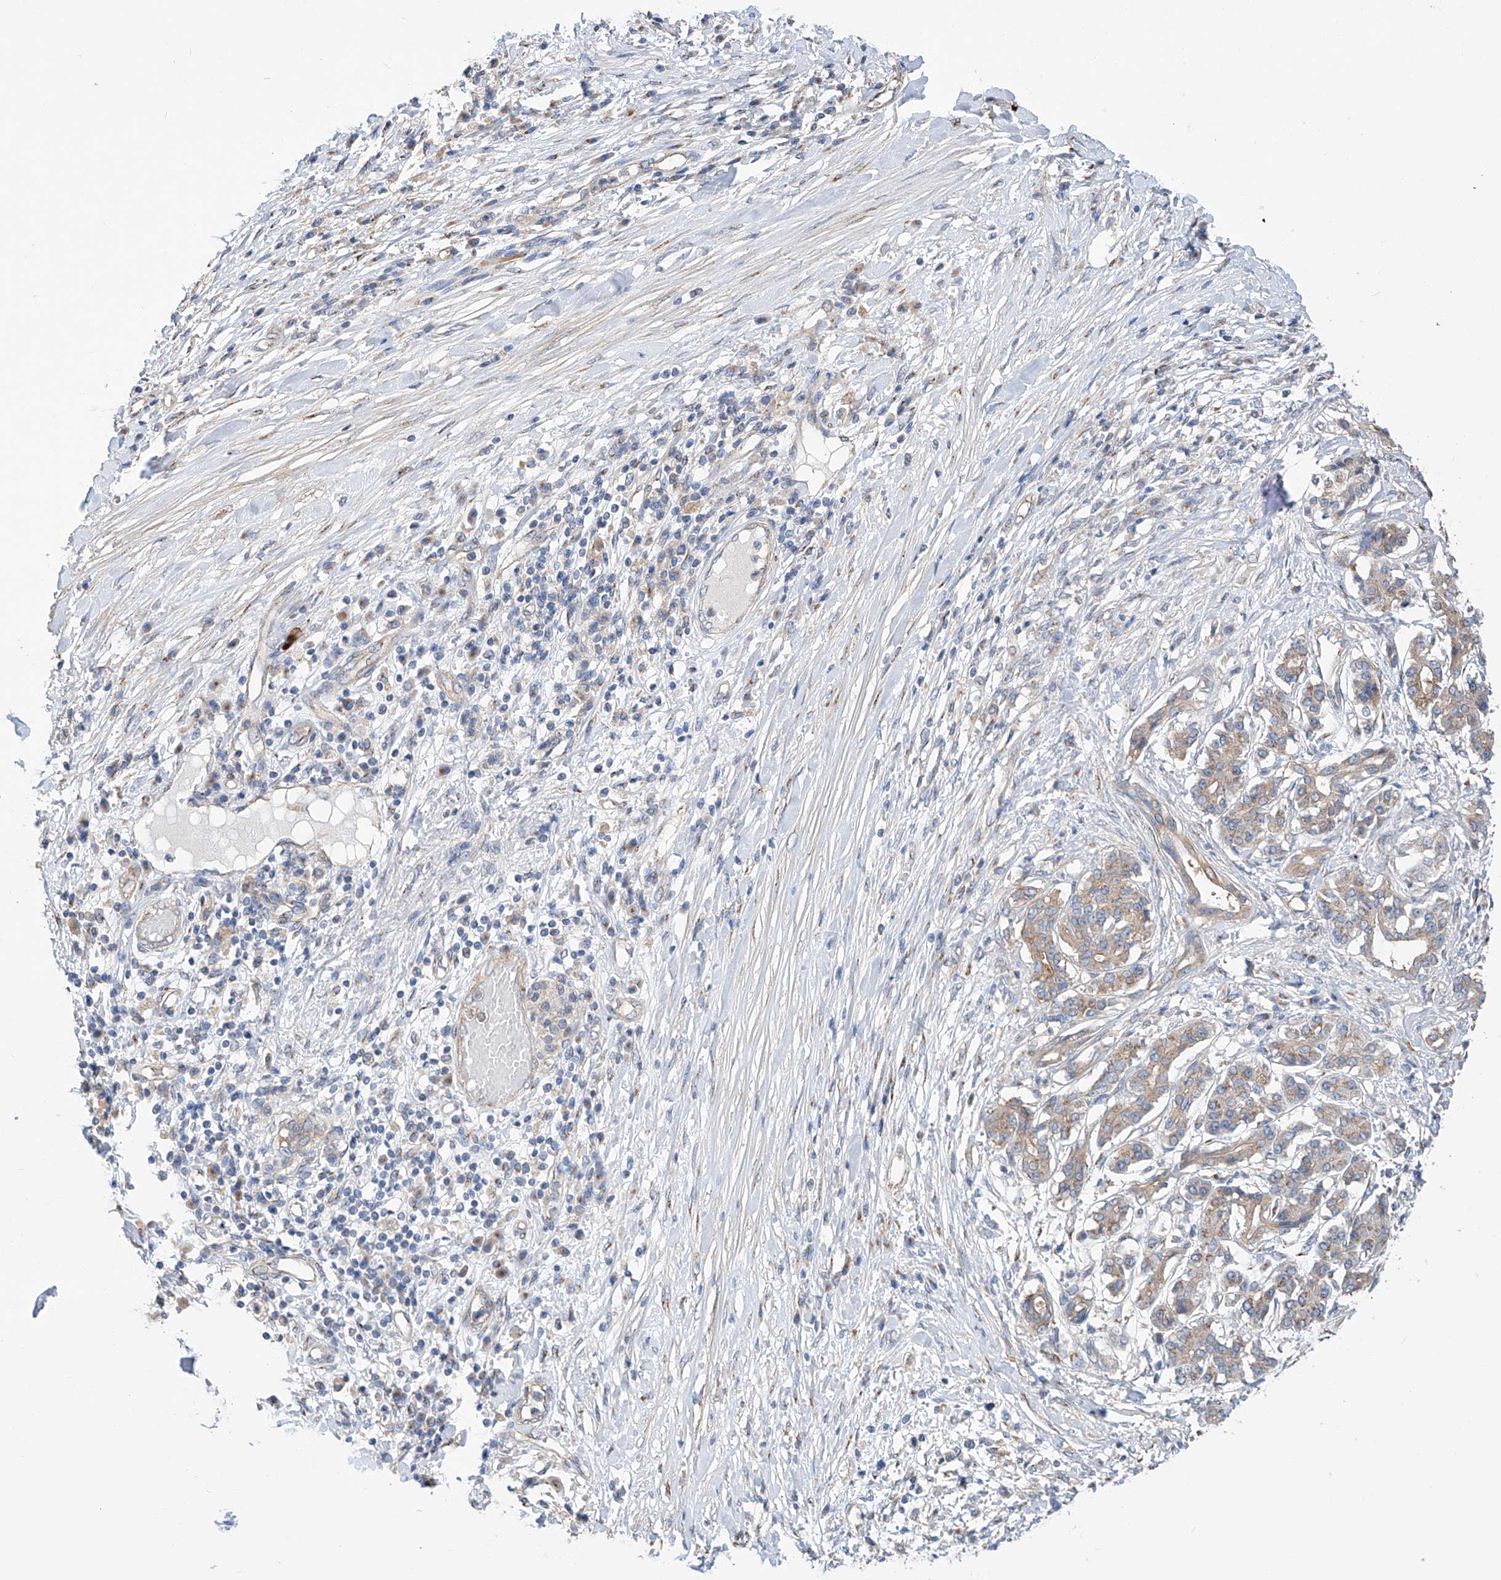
{"staining": {"intensity": "weak", "quantity": "25%-75%", "location": "cytoplasmic/membranous"}, "tissue": "pancreatic cancer", "cell_type": "Tumor cells", "image_type": "cancer", "snomed": [{"axis": "morphology", "description": "Adenocarcinoma, NOS"}, {"axis": "topography", "description": "Pancreas"}], "caption": "This image demonstrates immunohistochemistry staining of adenocarcinoma (pancreatic), with low weak cytoplasmic/membranous expression in approximately 25%-75% of tumor cells.", "gene": "SLC22A7", "patient": {"sex": "female", "age": 56}}